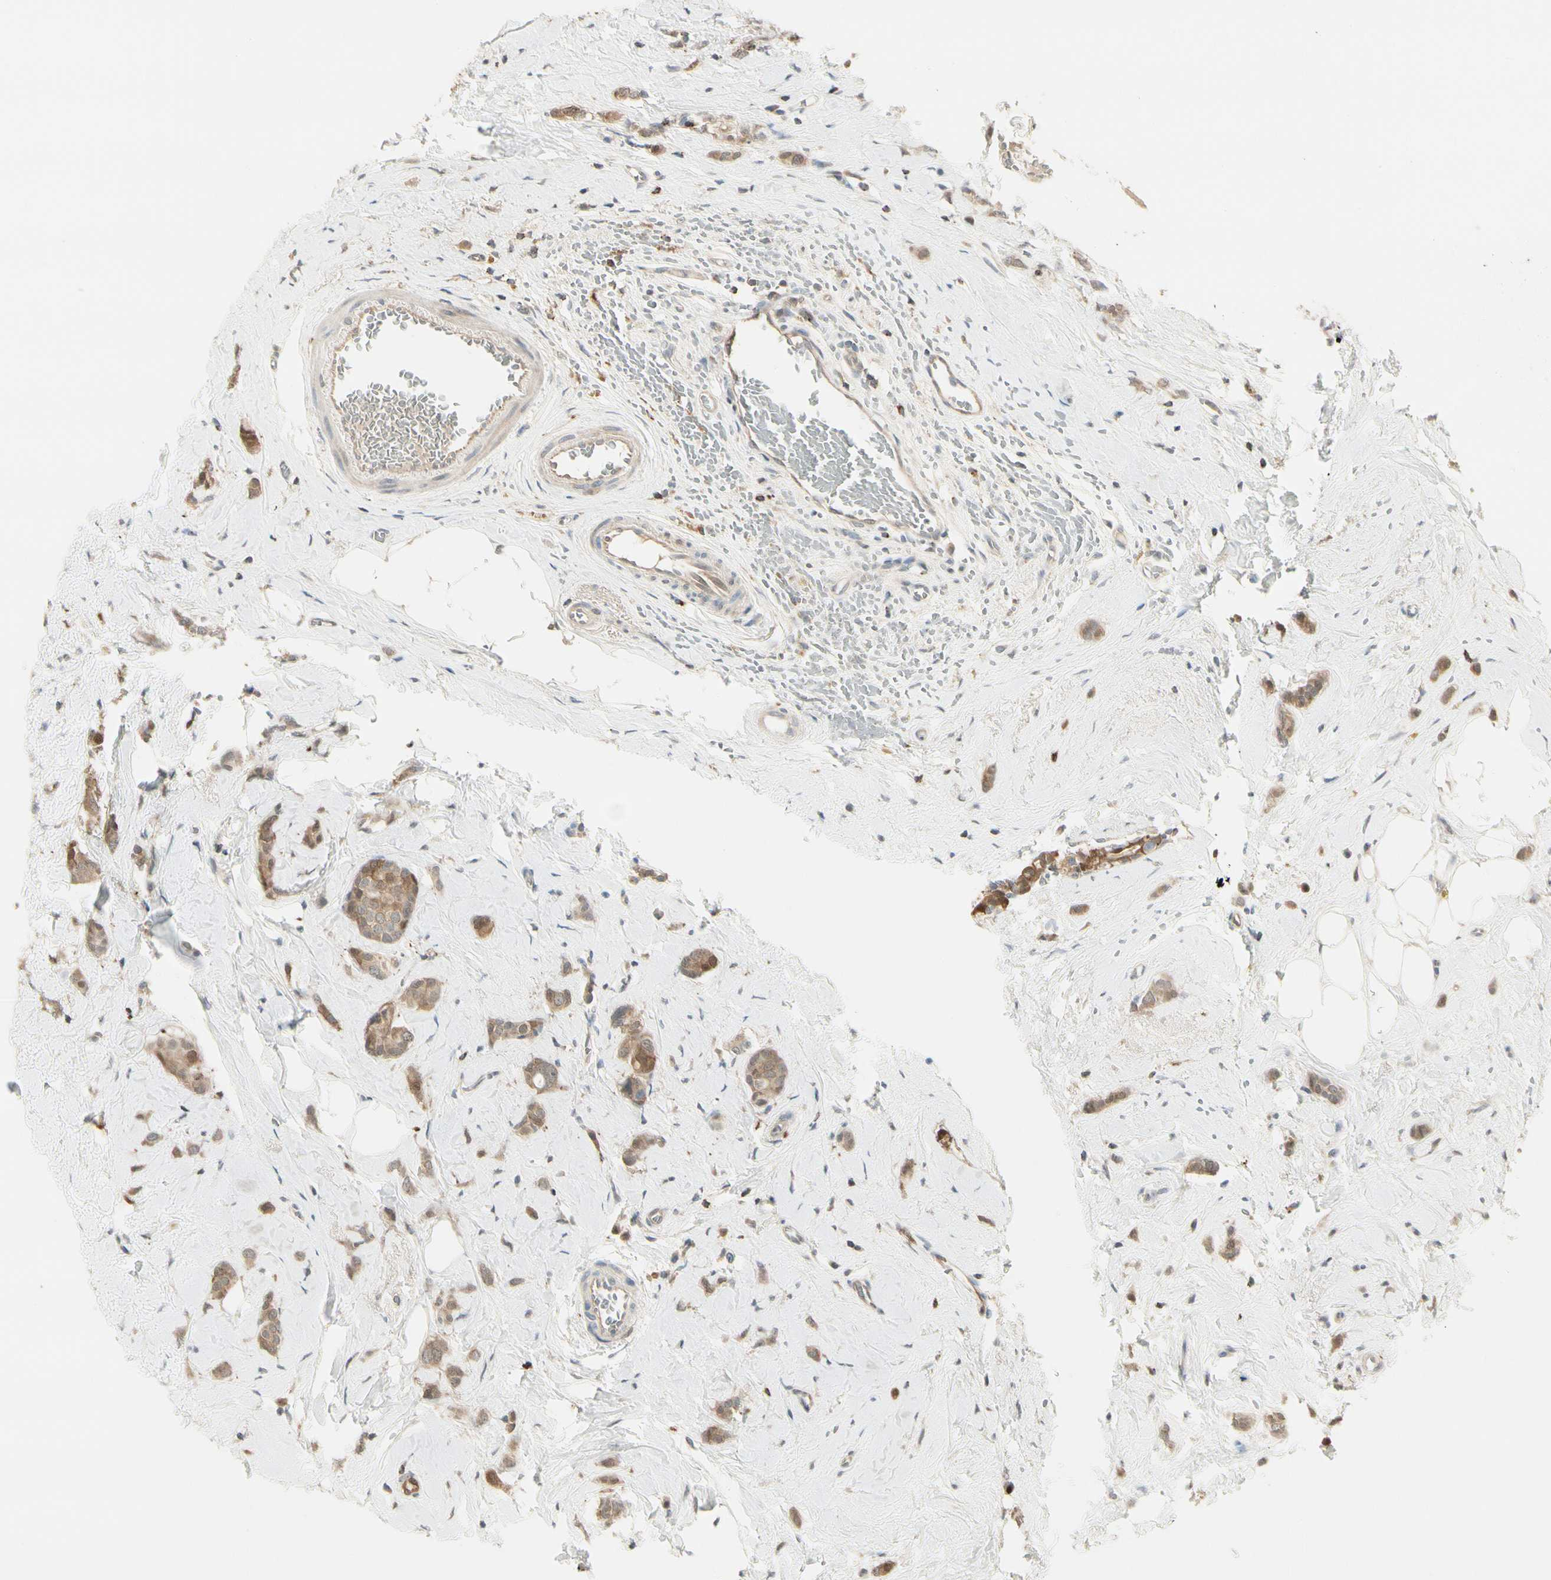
{"staining": {"intensity": "moderate", "quantity": ">75%", "location": "cytoplasmic/membranous"}, "tissue": "breast cancer", "cell_type": "Tumor cells", "image_type": "cancer", "snomed": [{"axis": "morphology", "description": "Lobular carcinoma"}, {"axis": "topography", "description": "Breast"}], "caption": "Immunohistochemical staining of human breast cancer demonstrates medium levels of moderate cytoplasmic/membranous staining in about >75% of tumor cells.", "gene": "EVC", "patient": {"sex": "female", "age": 60}}